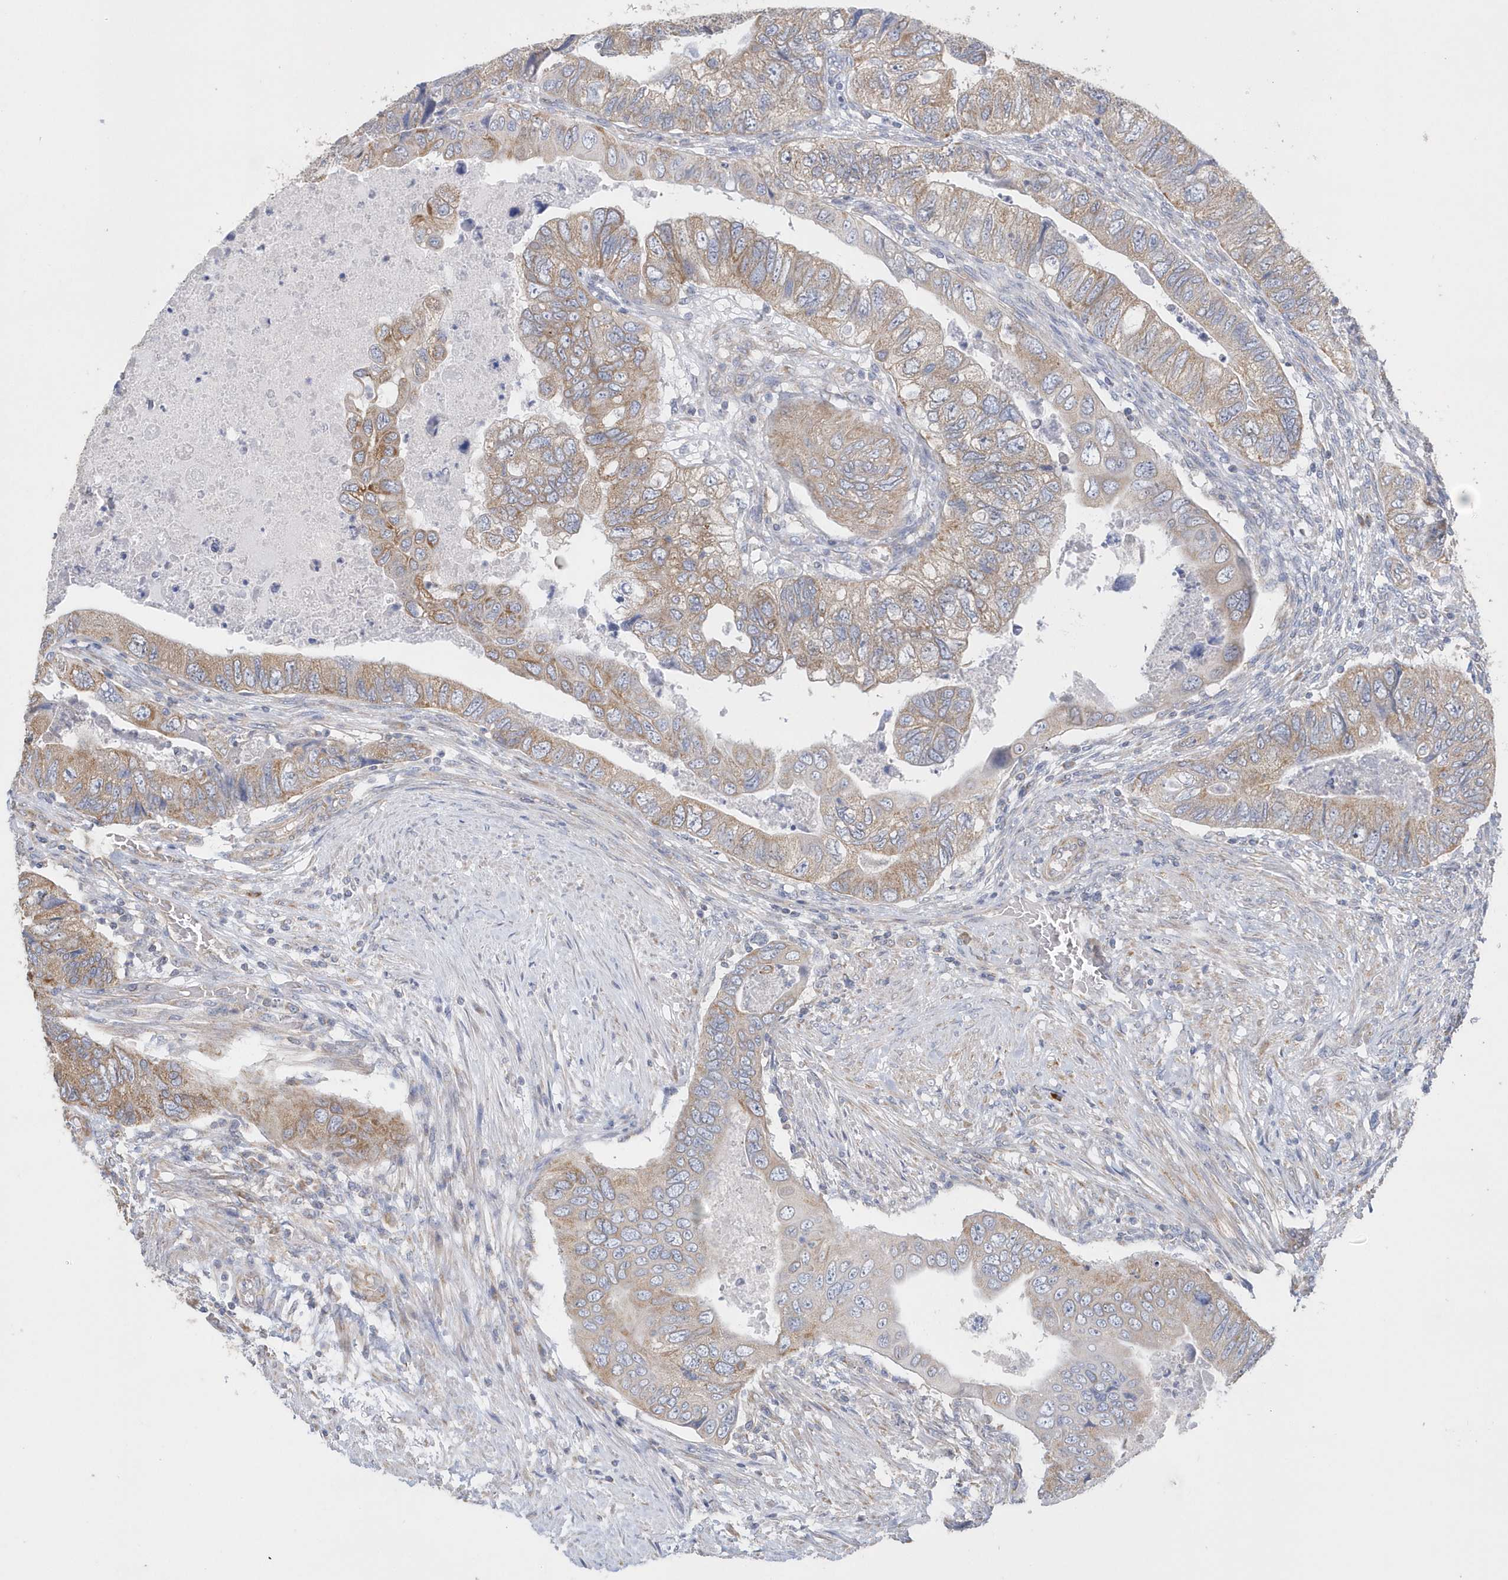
{"staining": {"intensity": "moderate", "quantity": ">75%", "location": "cytoplasmic/membranous"}, "tissue": "colorectal cancer", "cell_type": "Tumor cells", "image_type": "cancer", "snomed": [{"axis": "morphology", "description": "Adenocarcinoma, NOS"}, {"axis": "topography", "description": "Rectum"}], "caption": "Immunohistochemical staining of colorectal adenocarcinoma displays moderate cytoplasmic/membranous protein staining in about >75% of tumor cells.", "gene": "SPATA5", "patient": {"sex": "male", "age": 63}}